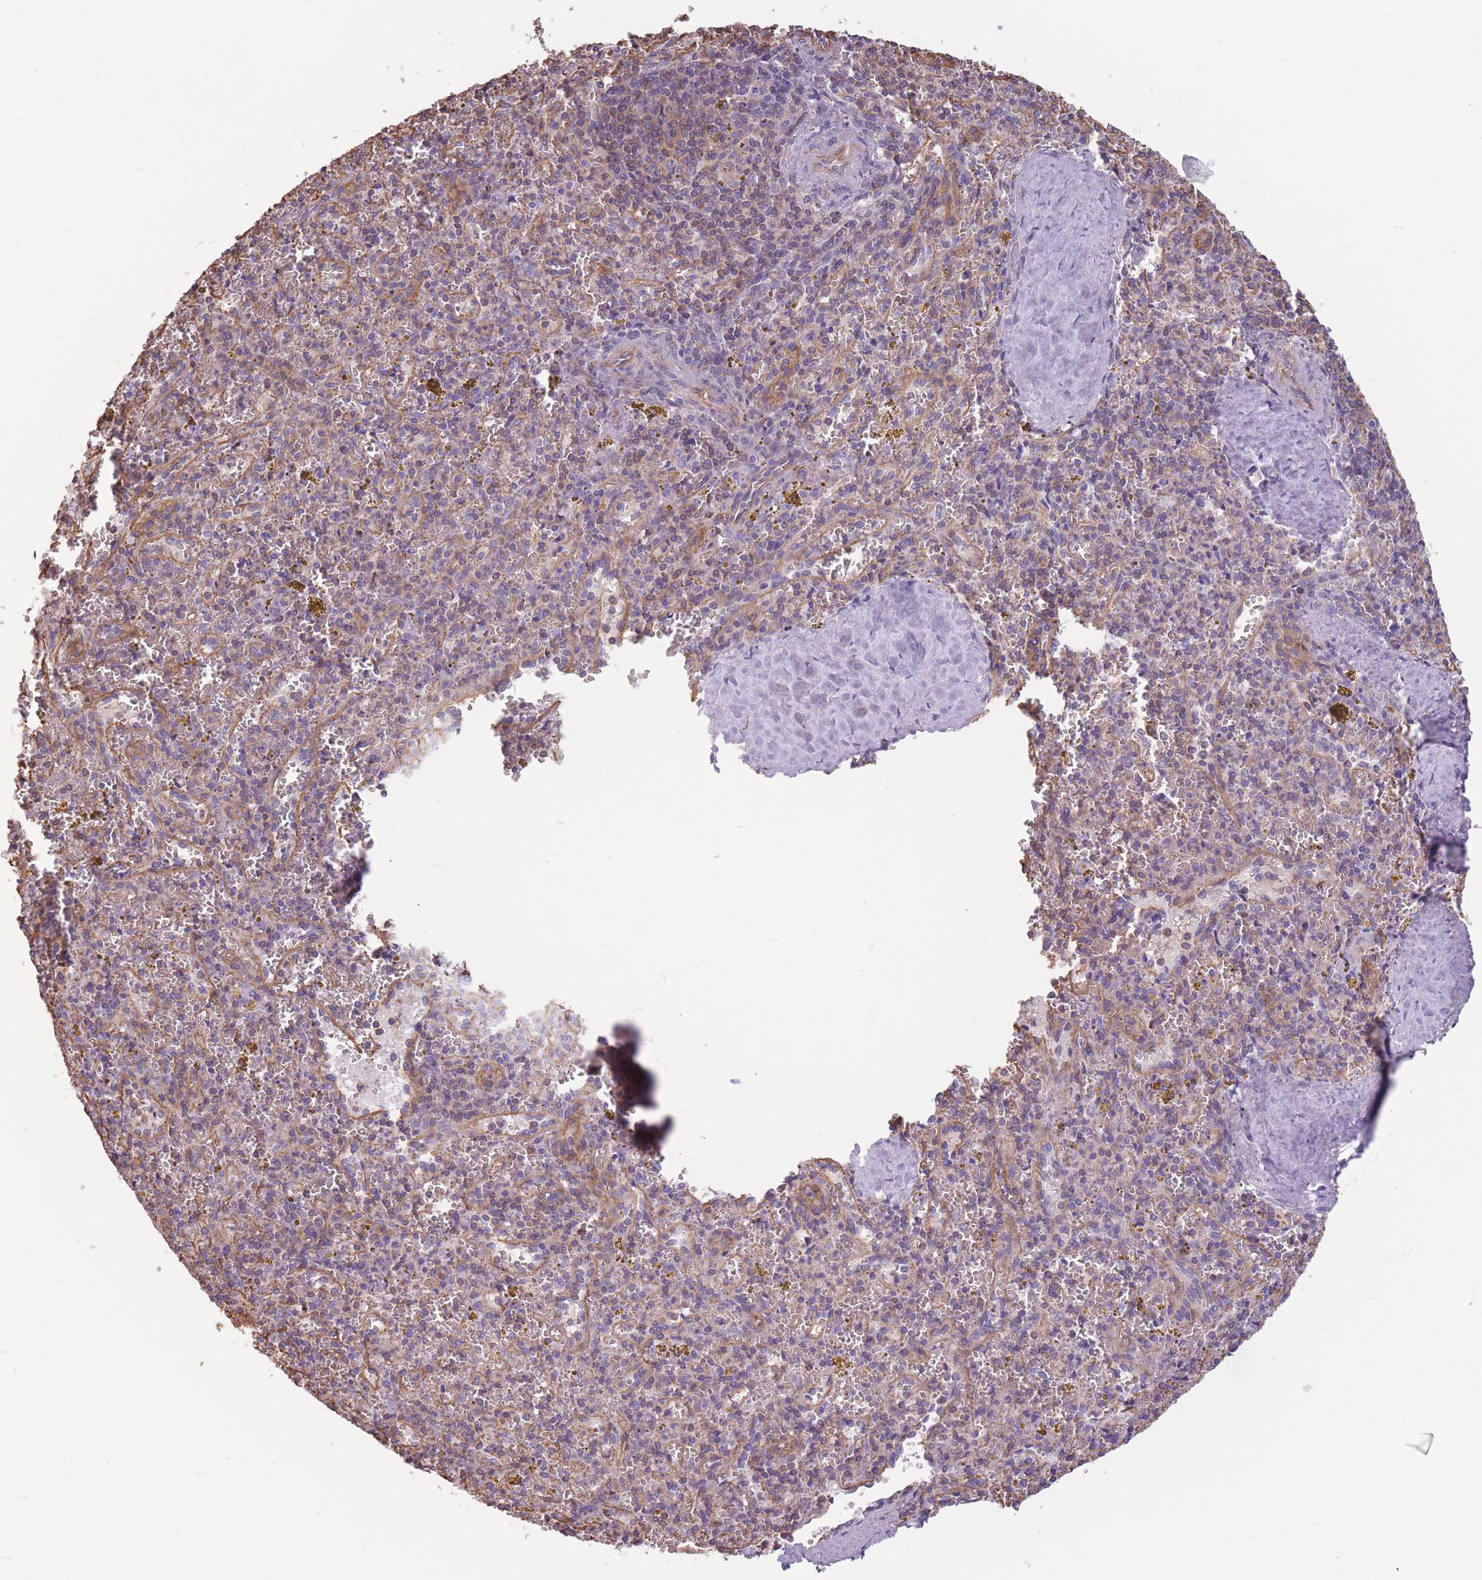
{"staining": {"intensity": "negative", "quantity": "none", "location": "none"}, "tissue": "spleen", "cell_type": "Cells in red pulp", "image_type": "normal", "snomed": [{"axis": "morphology", "description": "Normal tissue, NOS"}, {"axis": "topography", "description": "Spleen"}], "caption": "Immunohistochemical staining of unremarkable human spleen shows no significant expression in cells in red pulp.", "gene": "ADD1", "patient": {"sex": "male", "age": 57}}